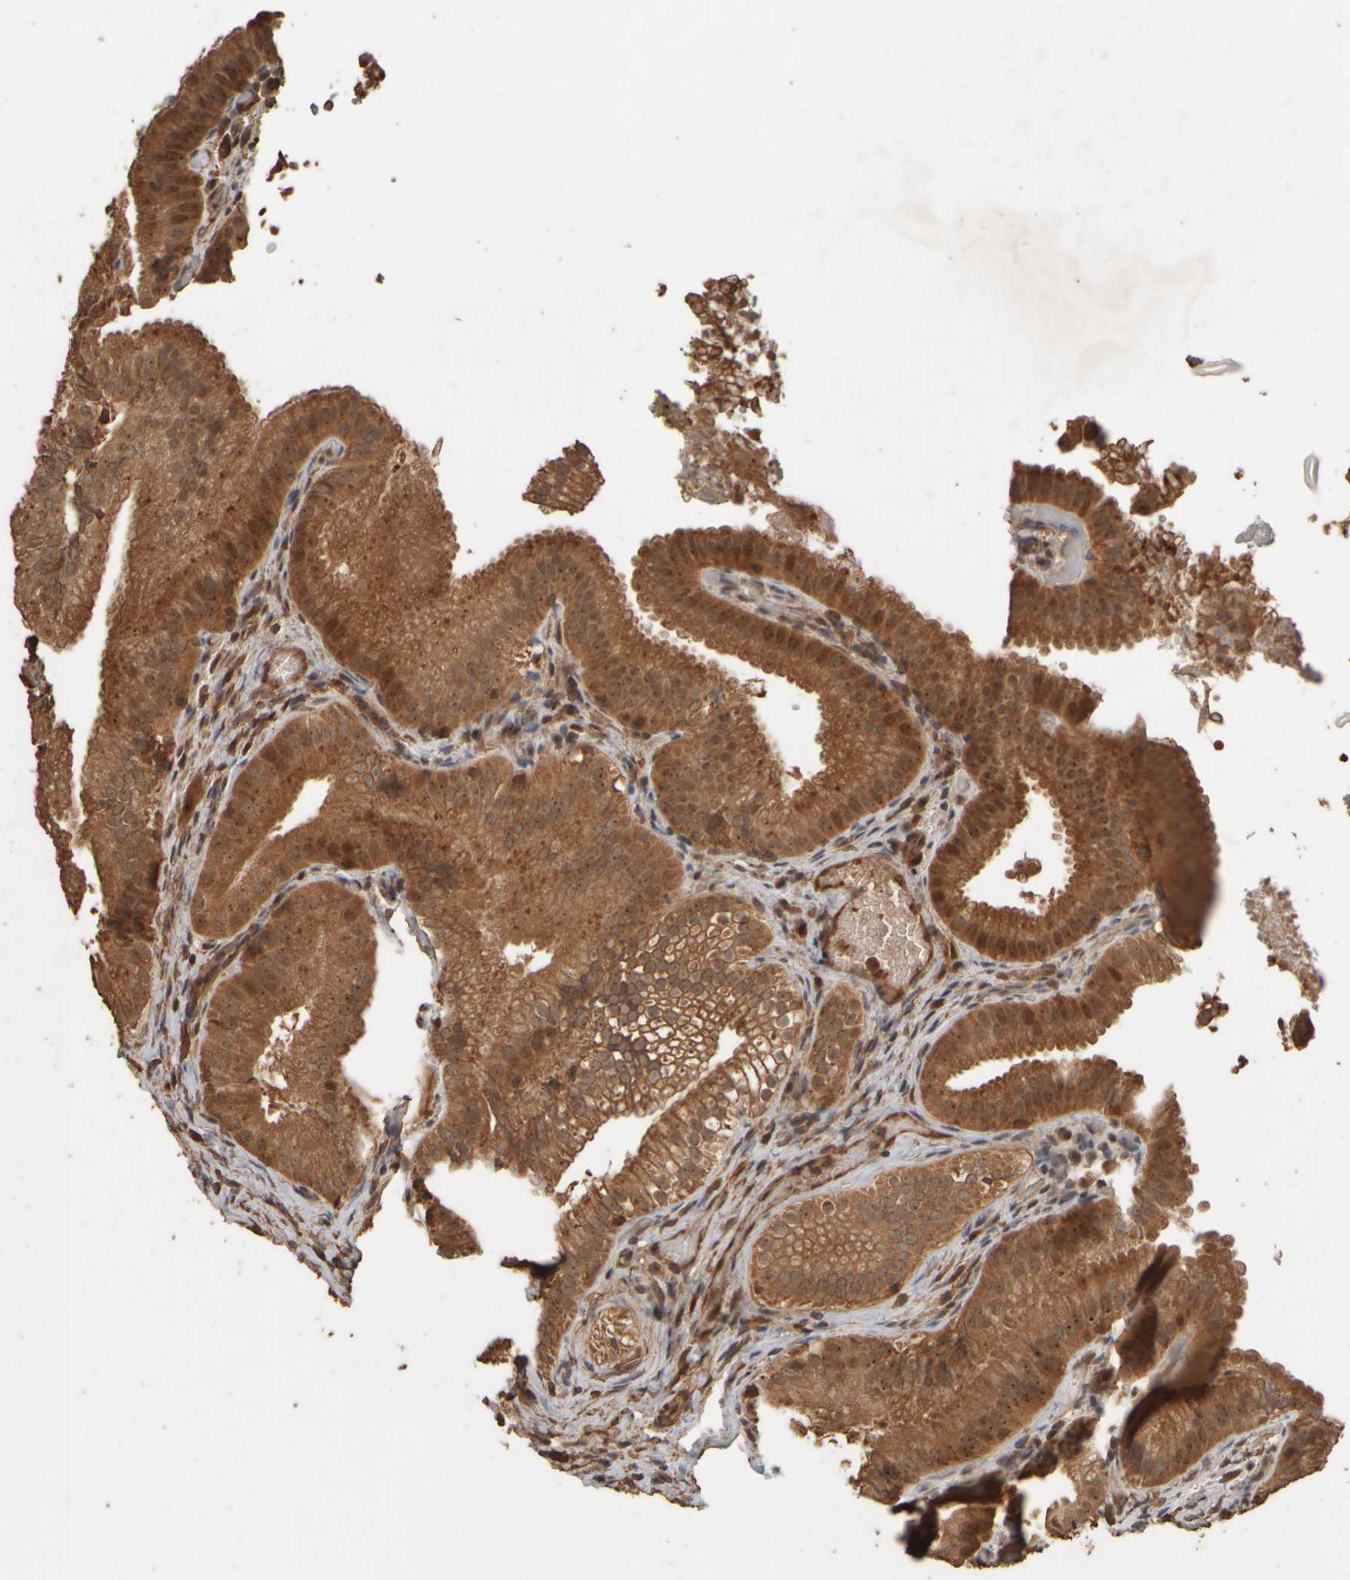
{"staining": {"intensity": "moderate", "quantity": ">75%", "location": "cytoplasmic/membranous,nuclear"}, "tissue": "gallbladder", "cell_type": "Glandular cells", "image_type": "normal", "snomed": [{"axis": "morphology", "description": "Normal tissue, NOS"}, {"axis": "topography", "description": "Gallbladder"}], "caption": "Immunohistochemical staining of unremarkable gallbladder displays moderate cytoplasmic/membranous,nuclear protein expression in about >75% of glandular cells. The protein of interest is shown in brown color, while the nuclei are stained blue.", "gene": "SPHK1", "patient": {"sex": "female", "age": 30}}